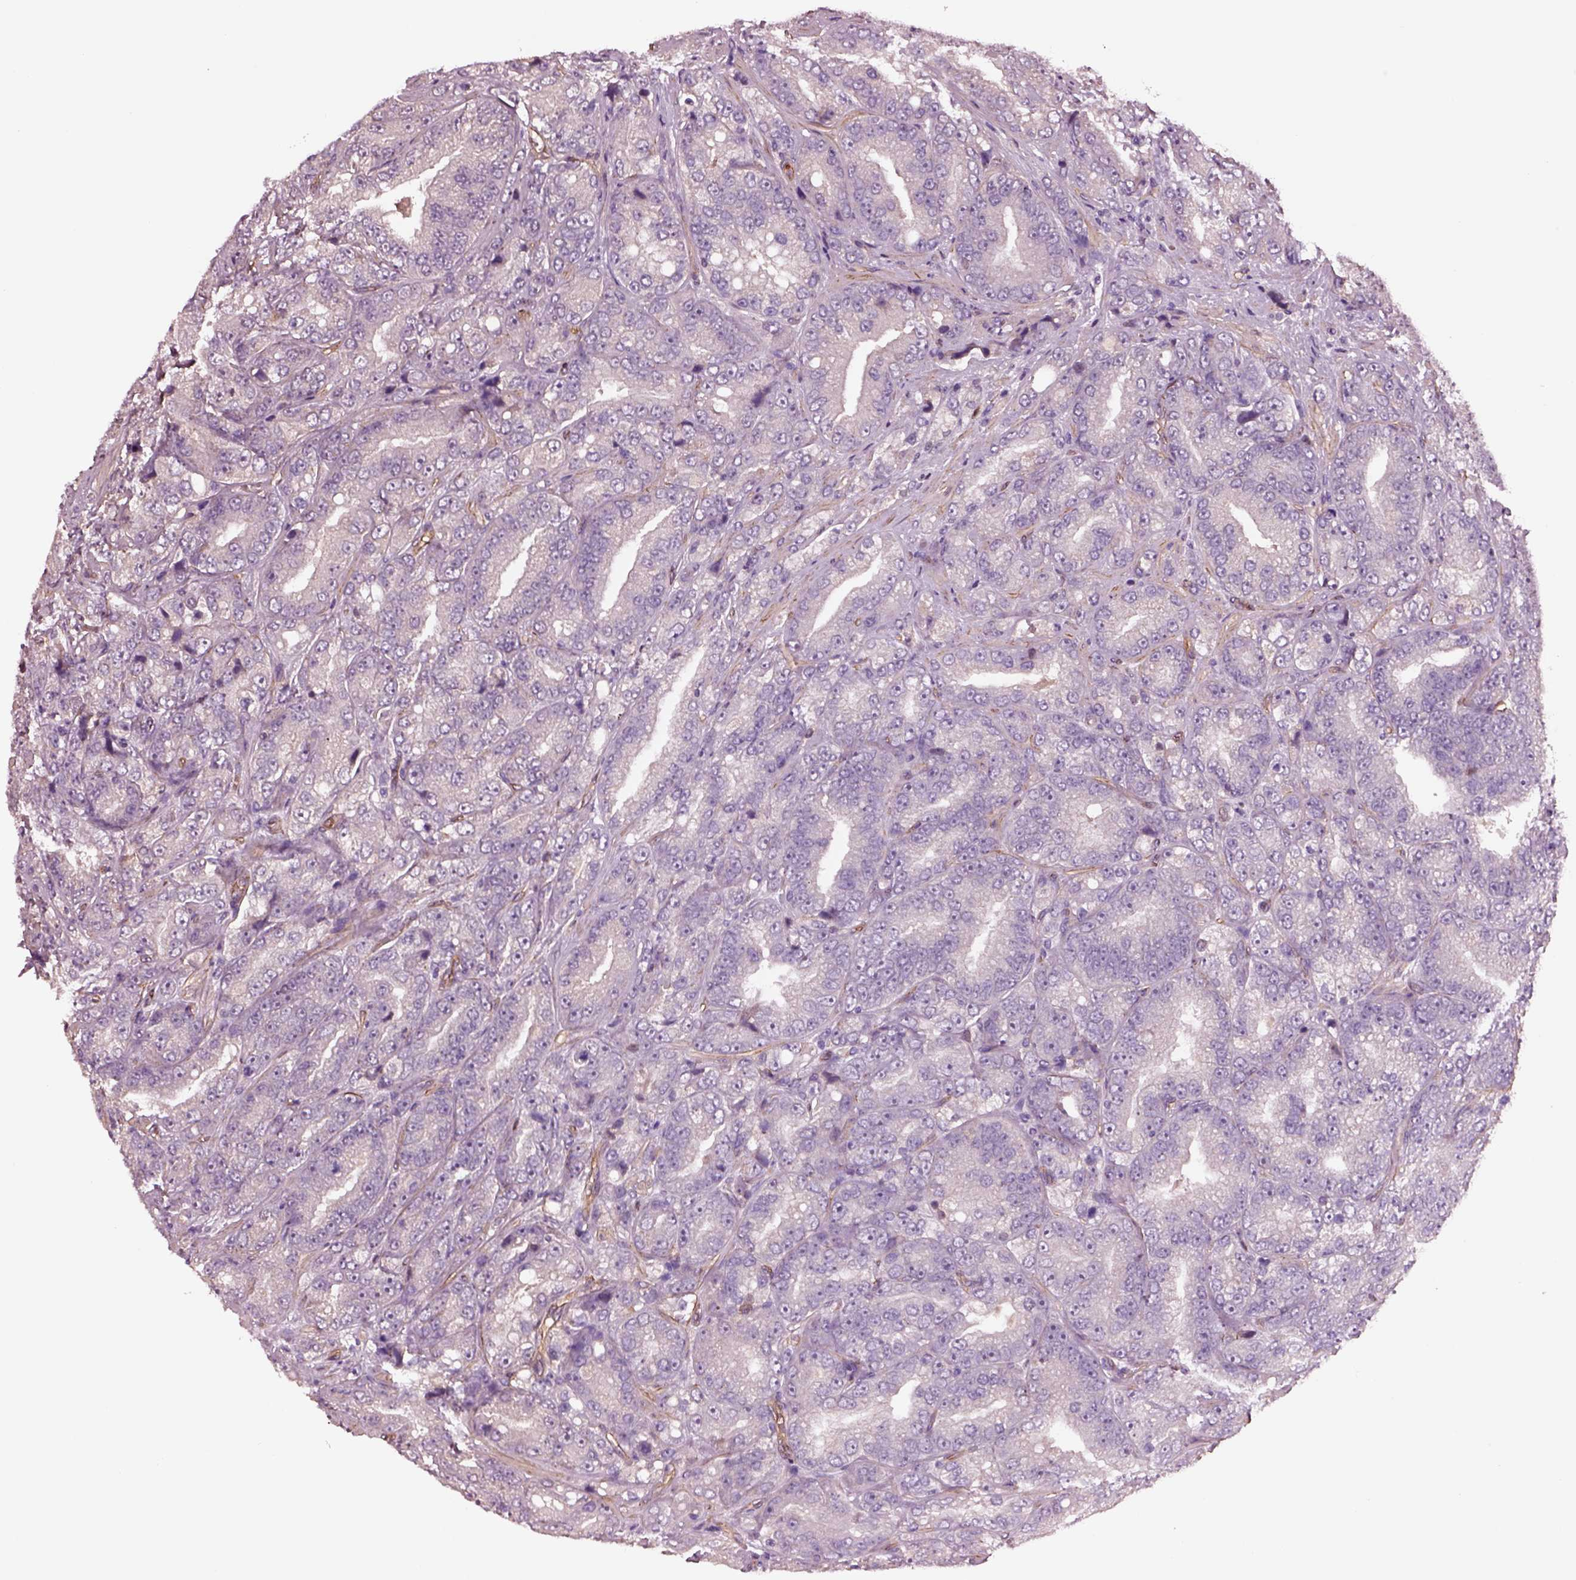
{"staining": {"intensity": "negative", "quantity": "none", "location": "none"}, "tissue": "prostate cancer", "cell_type": "Tumor cells", "image_type": "cancer", "snomed": [{"axis": "morphology", "description": "Adenocarcinoma, NOS"}, {"axis": "topography", "description": "Prostate"}], "caption": "Tumor cells show no significant protein positivity in prostate adenocarcinoma.", "gene": "HTR1B", "patient": {"sex": "male", "age": 63}}